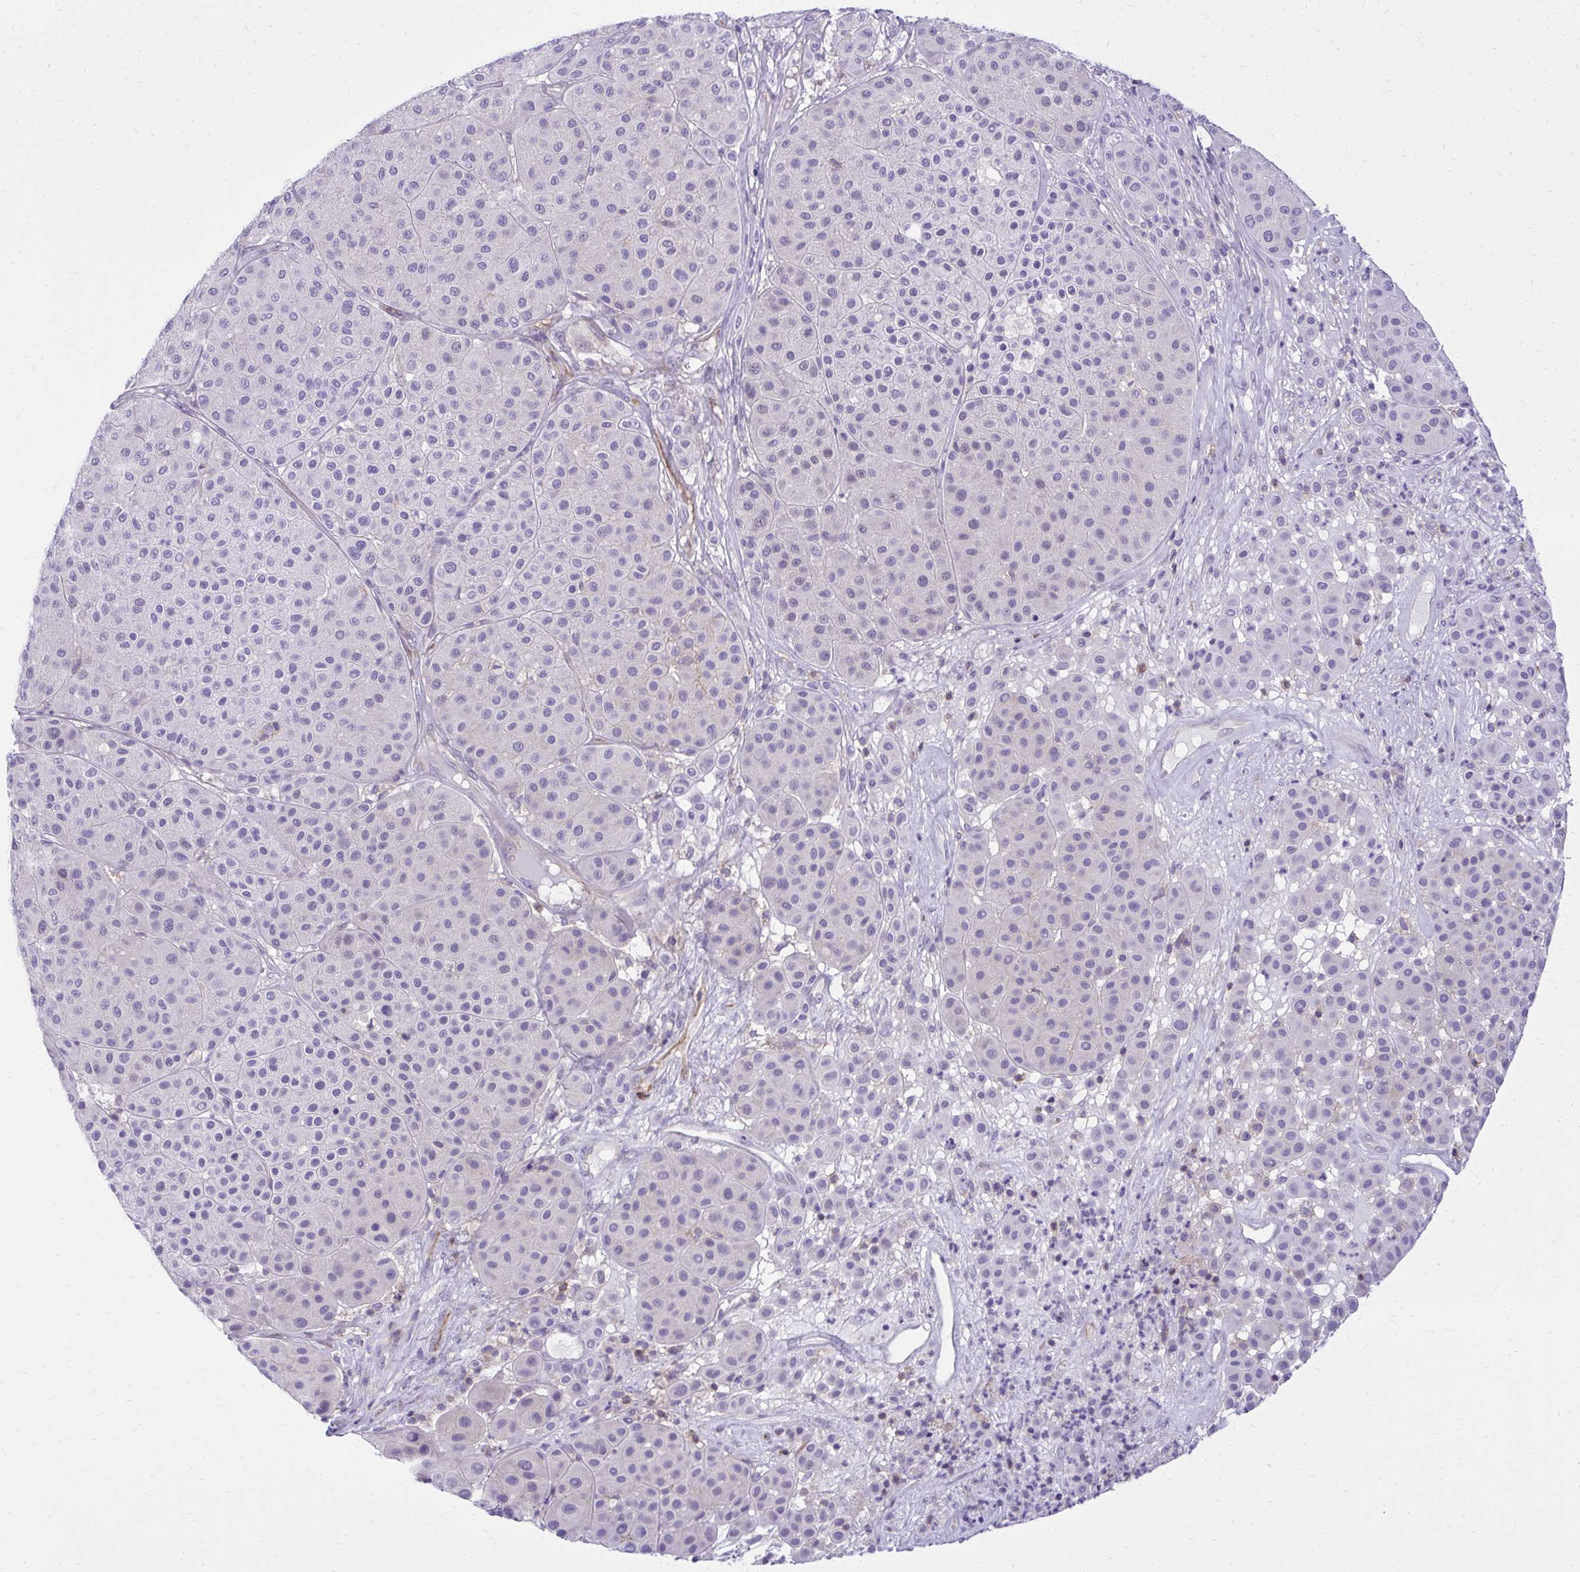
{"staining": {"intensity": "negative", "quantity": "none", "location": "none"}, "tissue": "melanoma", "cell_type": "Tumor cells", "image_type": "cancer", "snomed": [{"axis": "morphology", "description": "Malignant melanoma, Metastatic site"}, {"axis": "topography", "description": "Smooth muscle"}], "caption": "Tumor cells are negative for brown protein staining in melanoma.", "gene": "GPRIN3", "patient": {"sex": "male", "age": 41}}